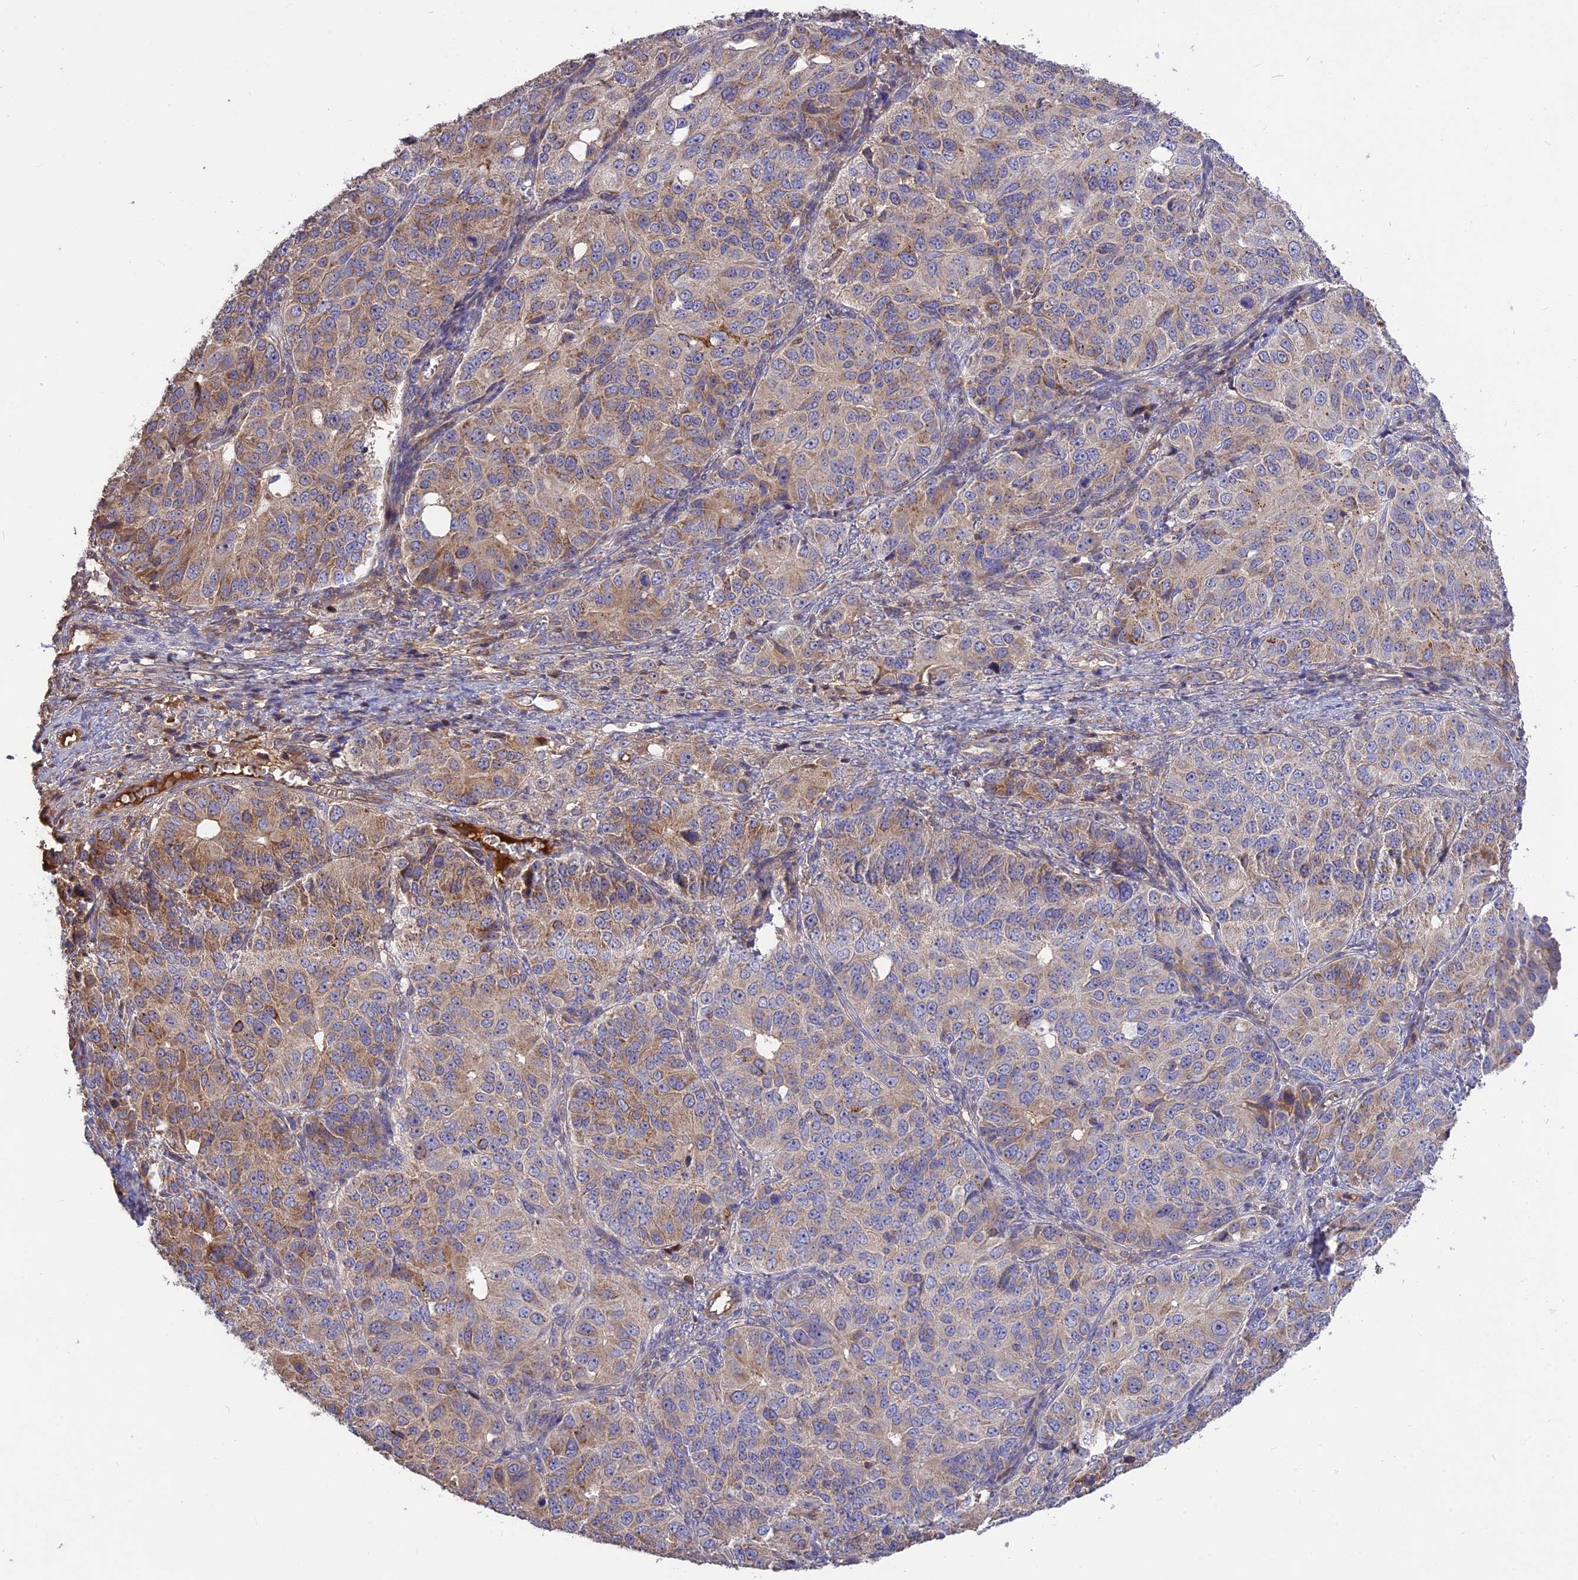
{"staining": {"intensity": "moderate", "quantity": "<25%", "location": "cytoplasmic/membranous"}, "tissue": "ovarian cancer", "cell_type": "Tumor cells", "image_type": "cancer", "snomed": [{"axis": "morphology", "description": "Carcinoma, endometroid"}, {"axis": "topography", "description": "Ovary"}], "caption": "DAB (3,3'-diaminobenzidine) immunohistochemical staining of human endometroid carcinoma (ovarian) displays moderate cytoplasmic/membranous protein staining in approximately <25% of tumor cells.", "gene": "NUDT8", "patient": {"sex": "female", "age": 51}}